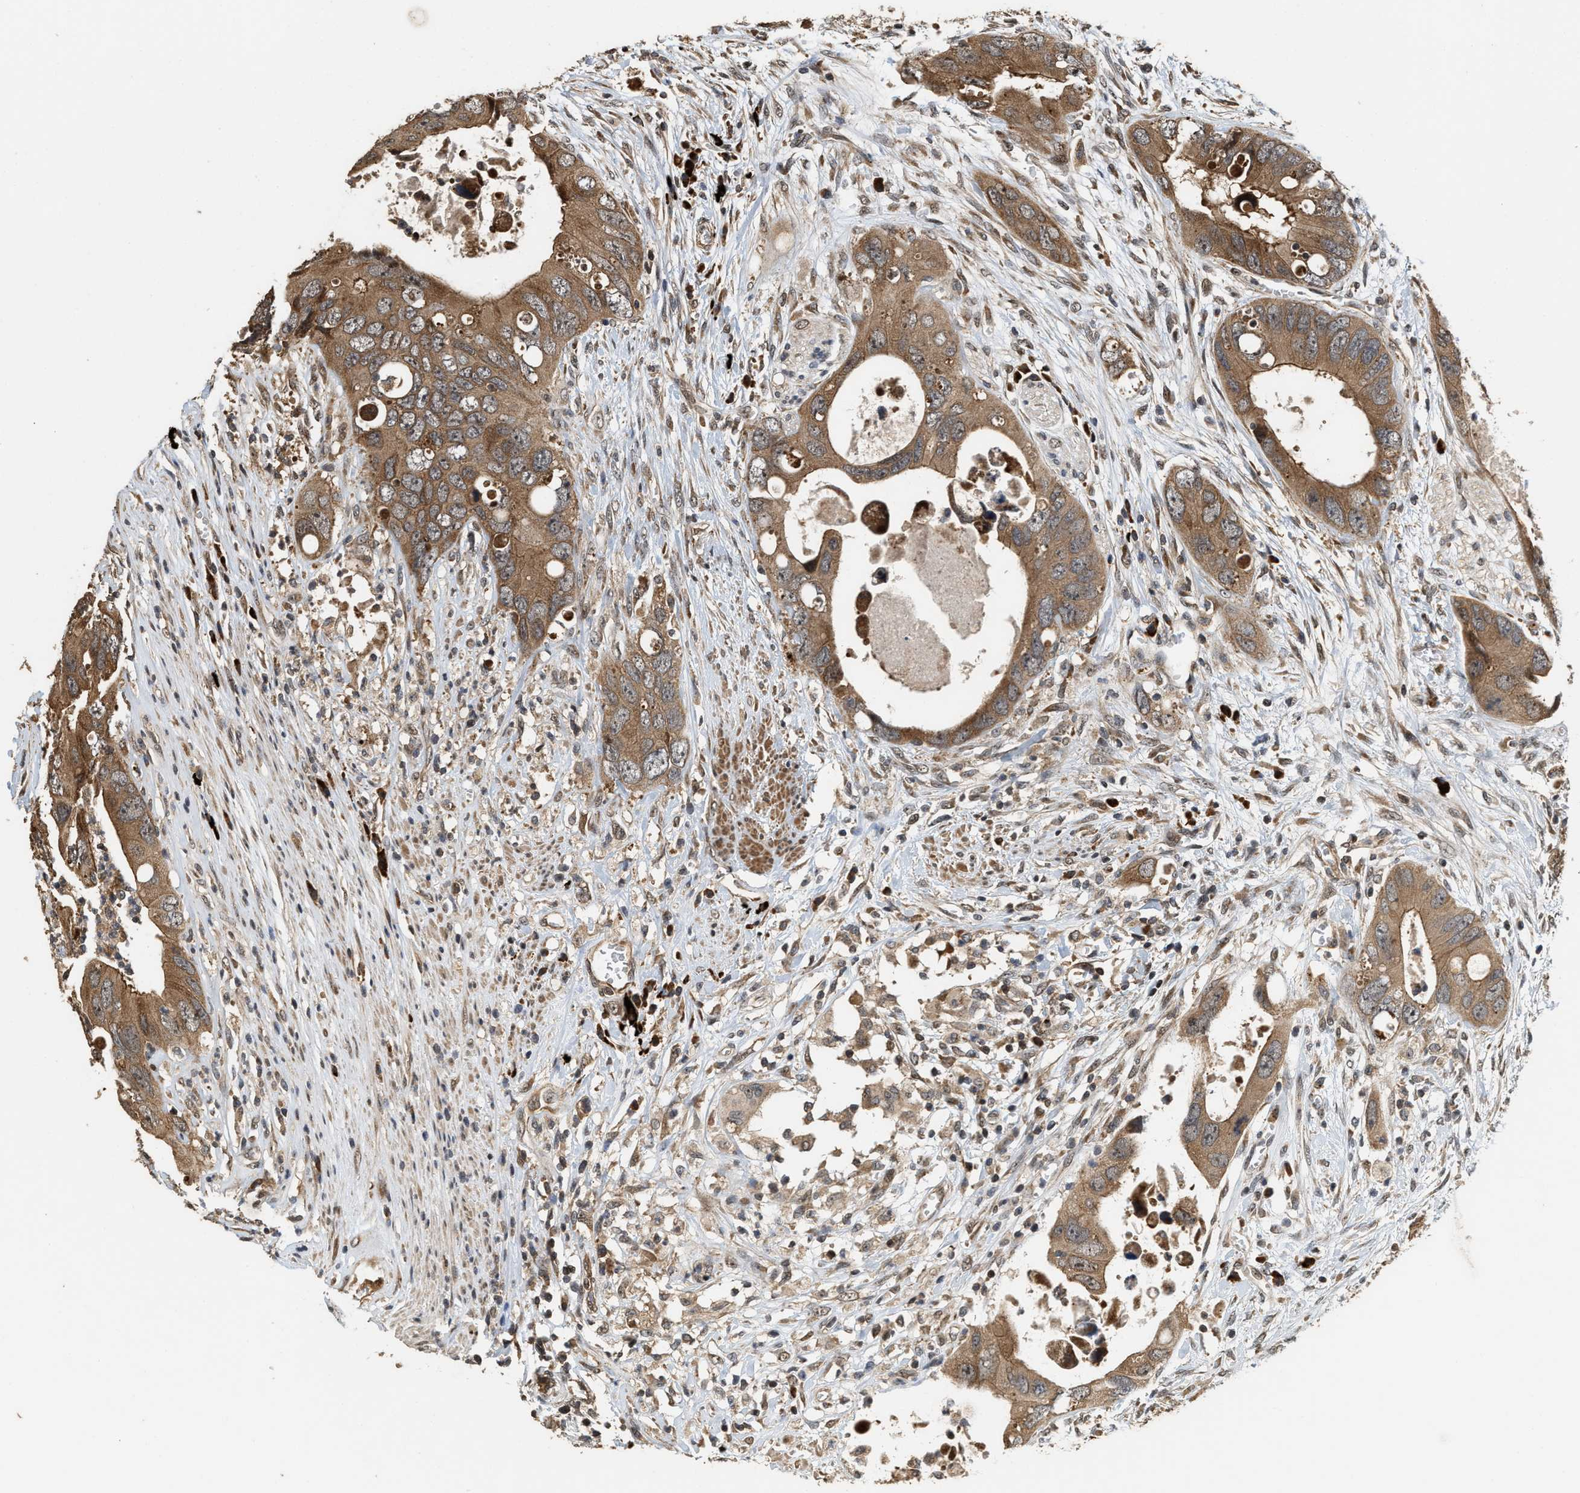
{"staining": {"intensity": "moderate", "quantity": ">75%", "location": "cytoplasmic/membranous"}, "tissue": "colorectal cancer", "cell_type": "Tumor cells", "image_type": "cancer", "snomed": [{"axis": "morphology", "description": "Adenocarcinoma, NOS"}, {"axis": "topography", "description": "Rectum"}], "caption": "The immunohistochemical stain highlights moderate cytoplasmic/membranous staining in tumor cells of adenocarcinoma (colorectal) tissue.", "gene": "ELP2", "patient": {"sex": "male", "age": 70}}